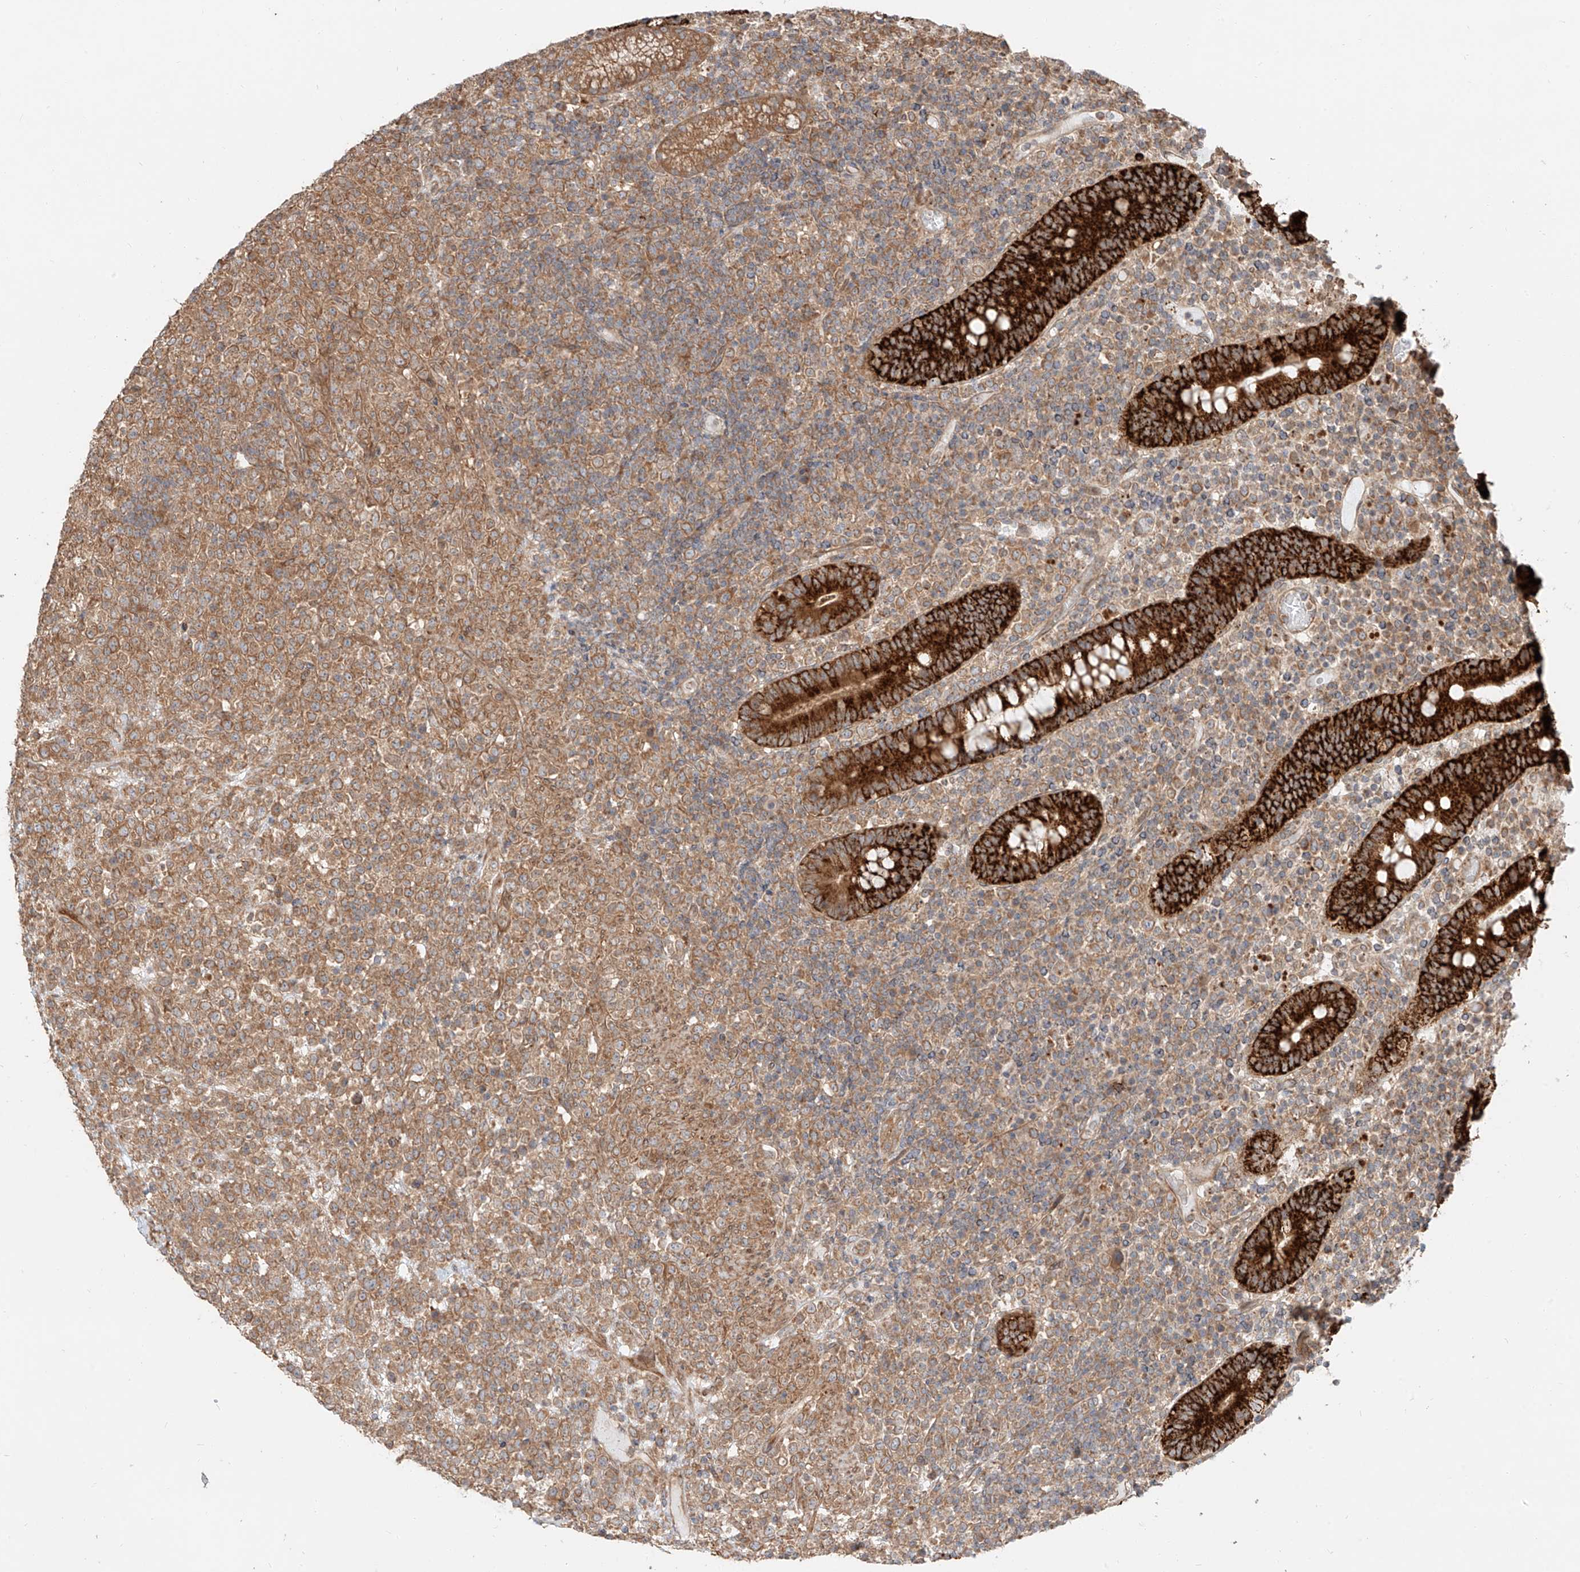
{"staining": {"intensity": "moderate", "quantity": ">75%", "location": "cytoplasmic/membranous"}, "tissue": "lymphoma", "cell_type": "Tumor cells", "image_type": "cancer", "snomed": [{"axis": "morphology", "description": "Malignant lymphoma, non-Hodgkin's type, High grade"}, {"axis": "topography", "description": "Colon"}], "caption": "High-grade malignant lymphoma, non-Hodgkin's type stained with immunohistochemistry shows moderate cytoplasmic/membranous staining in about >75% of tumor cells.", "gene": "CEP162", "patient": {"sex": "female", "age": 53}}